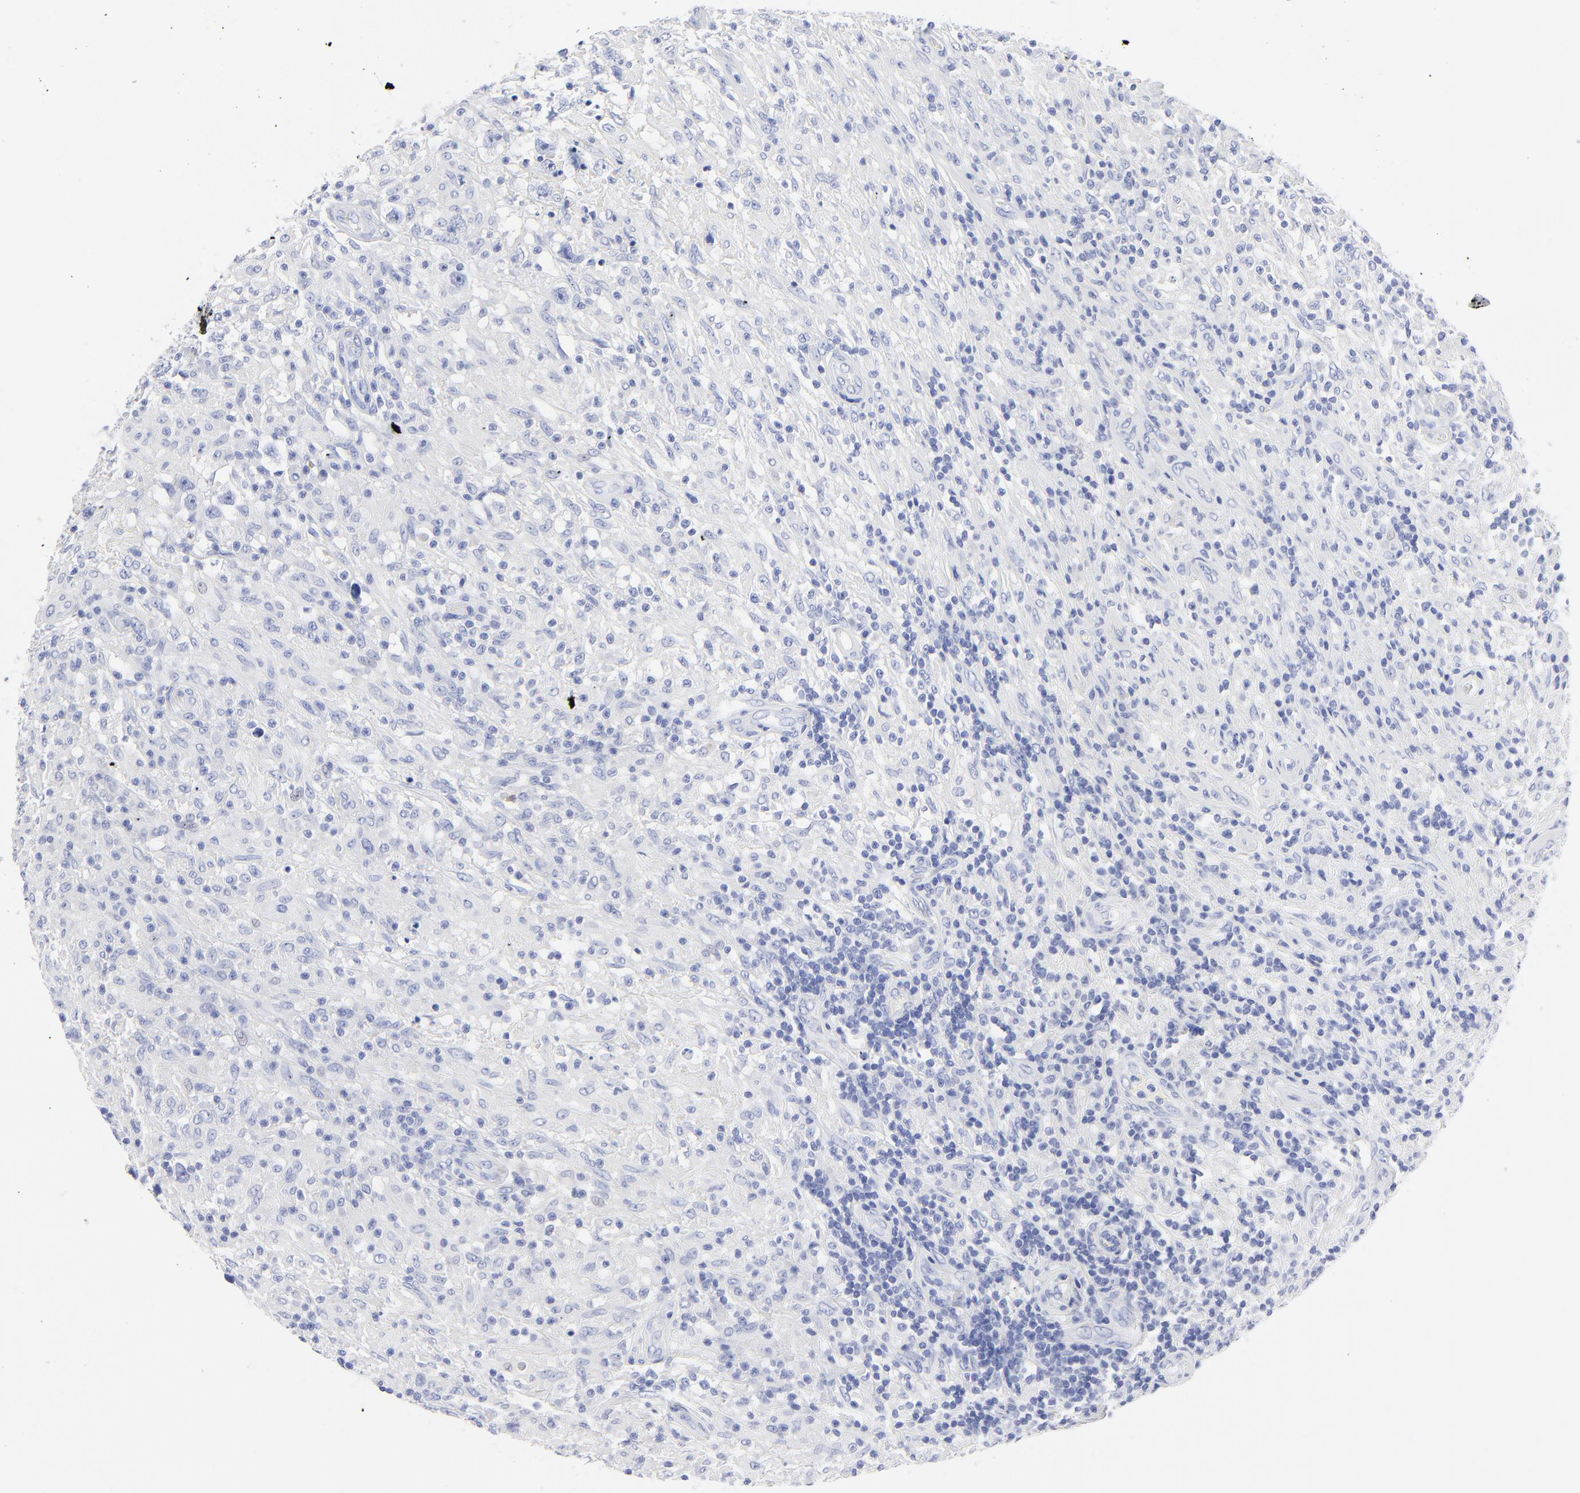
{"staining": {"intensity": "negative", "quantity": "none", "location": "none"}, "tissue": "testis cancer", "cell_type": "Tumor cells", "image_type": "cancer", "snomed": [{"axis": "morphology", "description": "Seminoma, NOS"}, {"axis": "topography", "description": "Testis"}], "caption": "A histopathology image of human testis seminoma is negative for staining in tumor cells.", "gene": "PSD3", "patient": {"sex": "male", "age": 34}}